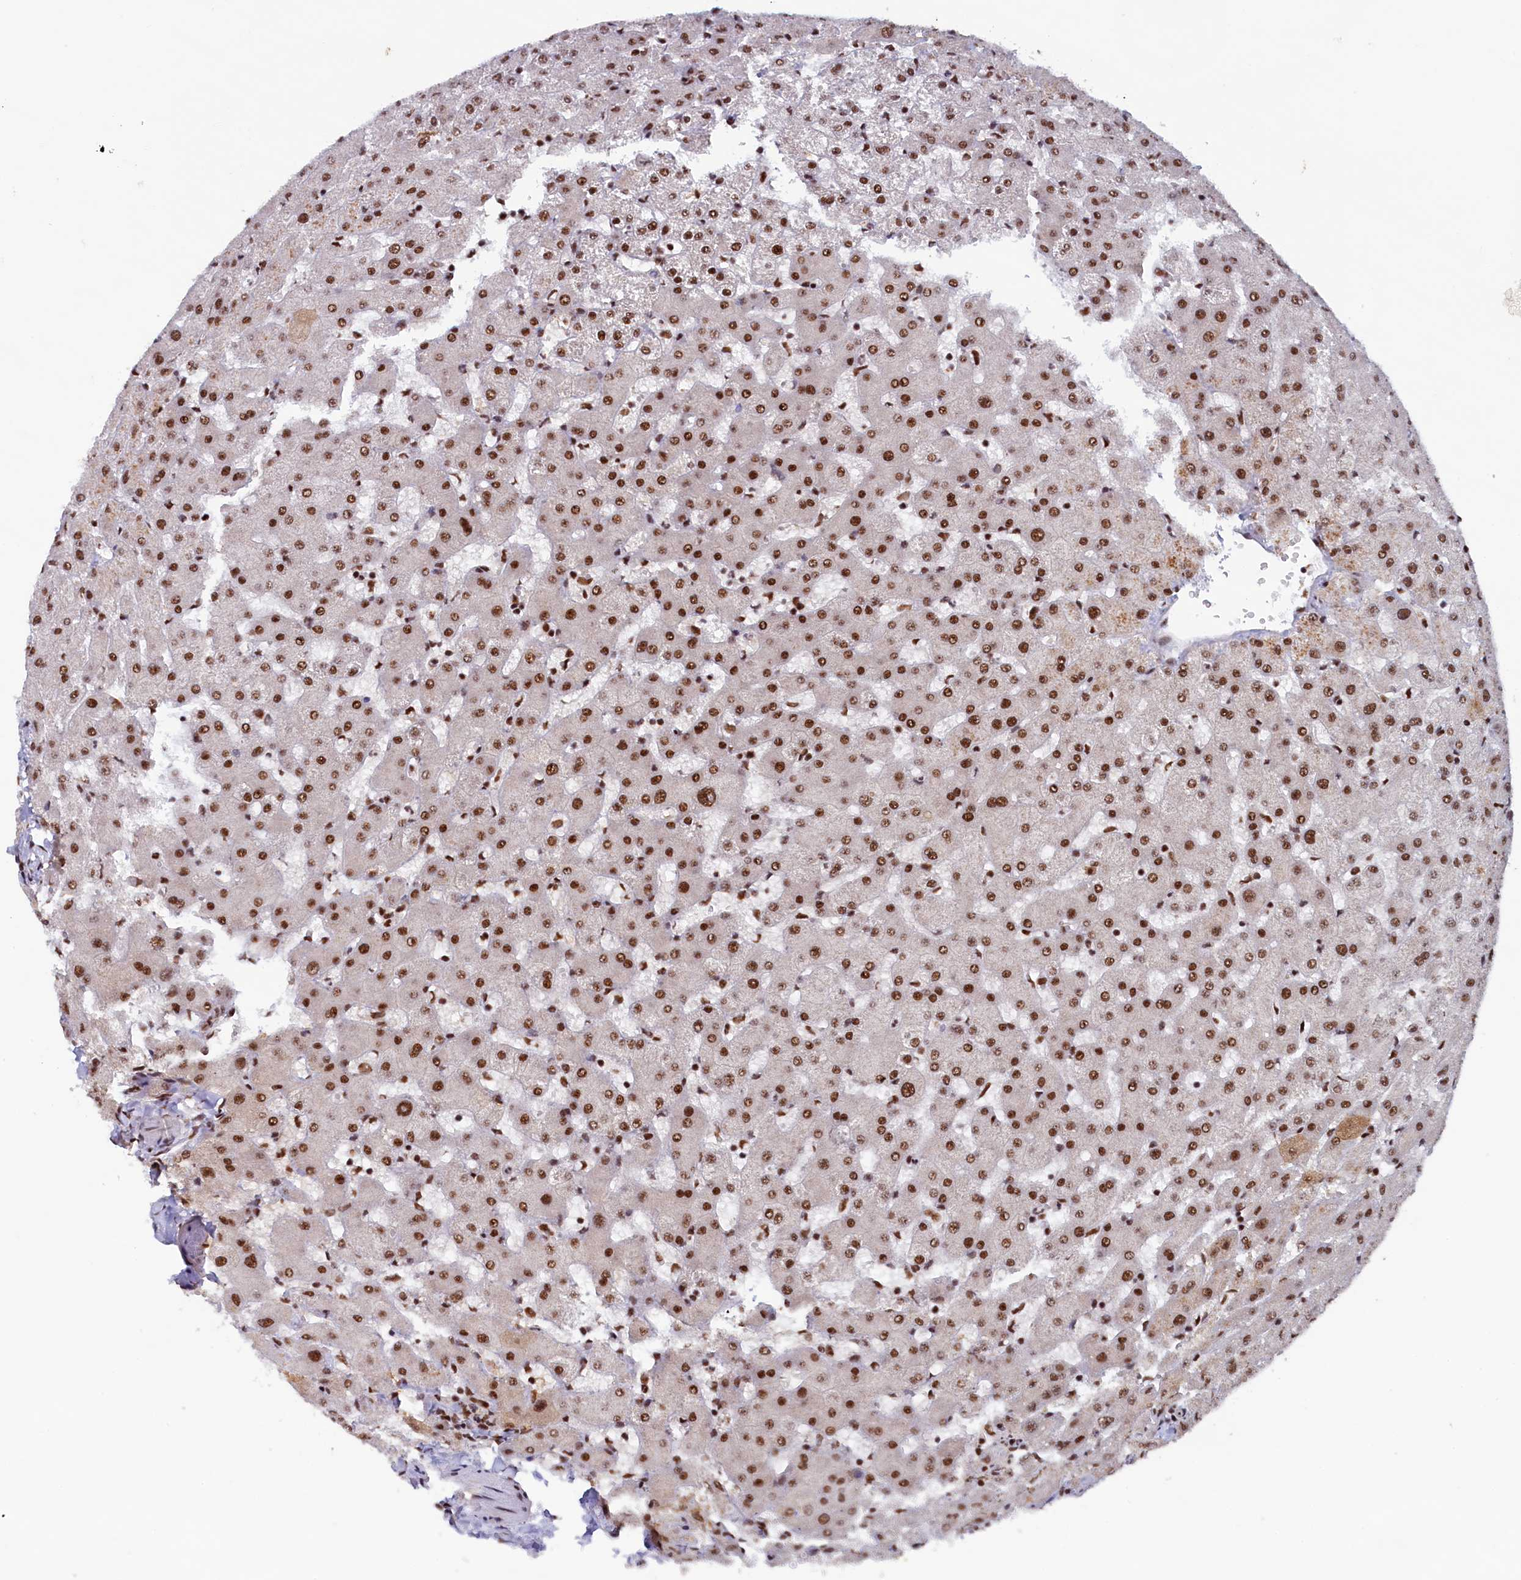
{"staining": {"intensity": "strong", "quantity": ">75%", "location": "nuclear"}, "tissue": "liver", "cell_type": "Hepatocytes", "image_type": "normal", "snomed": [{"axis": "morphology", "description": "Normal tissue, NOS"}, {"axis": "topography", "description": "Liver"}], "caption": "Strong nuclear expression is identified in about >75% of hepatocytes in normal liver. (DAB (3,3'-diaminobenzidine) IHC, brown staining for protein, blue staining for nuclei).", "gene": "ZC3H18", "patient": {"sex": "female", "age": 63}}